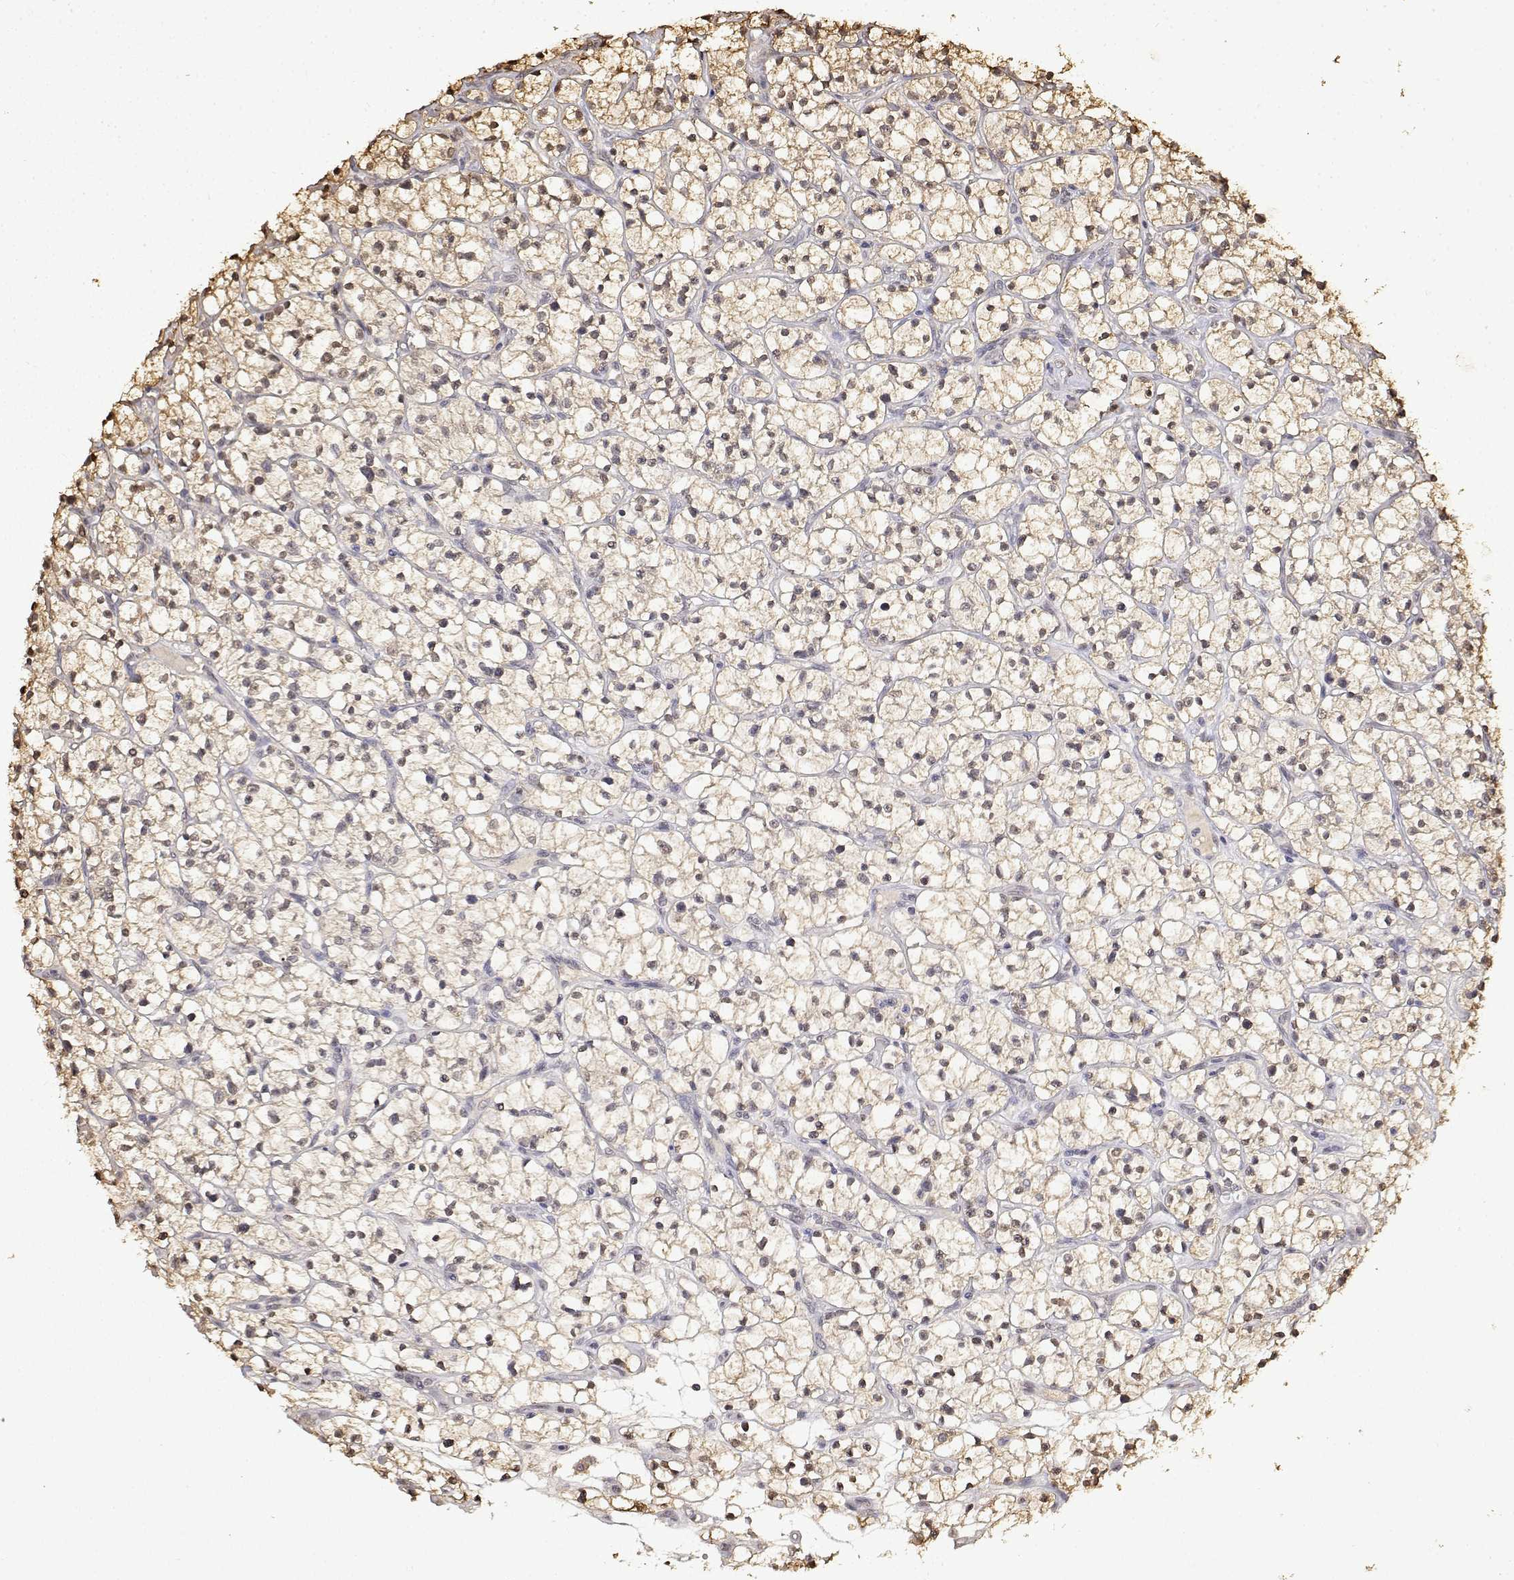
{"staining": {"intensity": "moderate", "quantity": ">75%", "location": "cytoplasmic/membranous,nuclear"}, "tissue": "renal cancer", "cell_type": "Tumor cells", "image_type": "cancer", "snomed": [{"axis": "morphology", "description": "Adenocarcinoma, NOS"}, {"axis": "topography", "description": "Kidney"}], "caption": "Adenocarcinoma (renal) tissue reveals moderate cytoplasmic/membranous and nuclear staining in about >75% of tumor cells", "gene": "TPI1", "patient": {"sex": "female", "age": 64}}